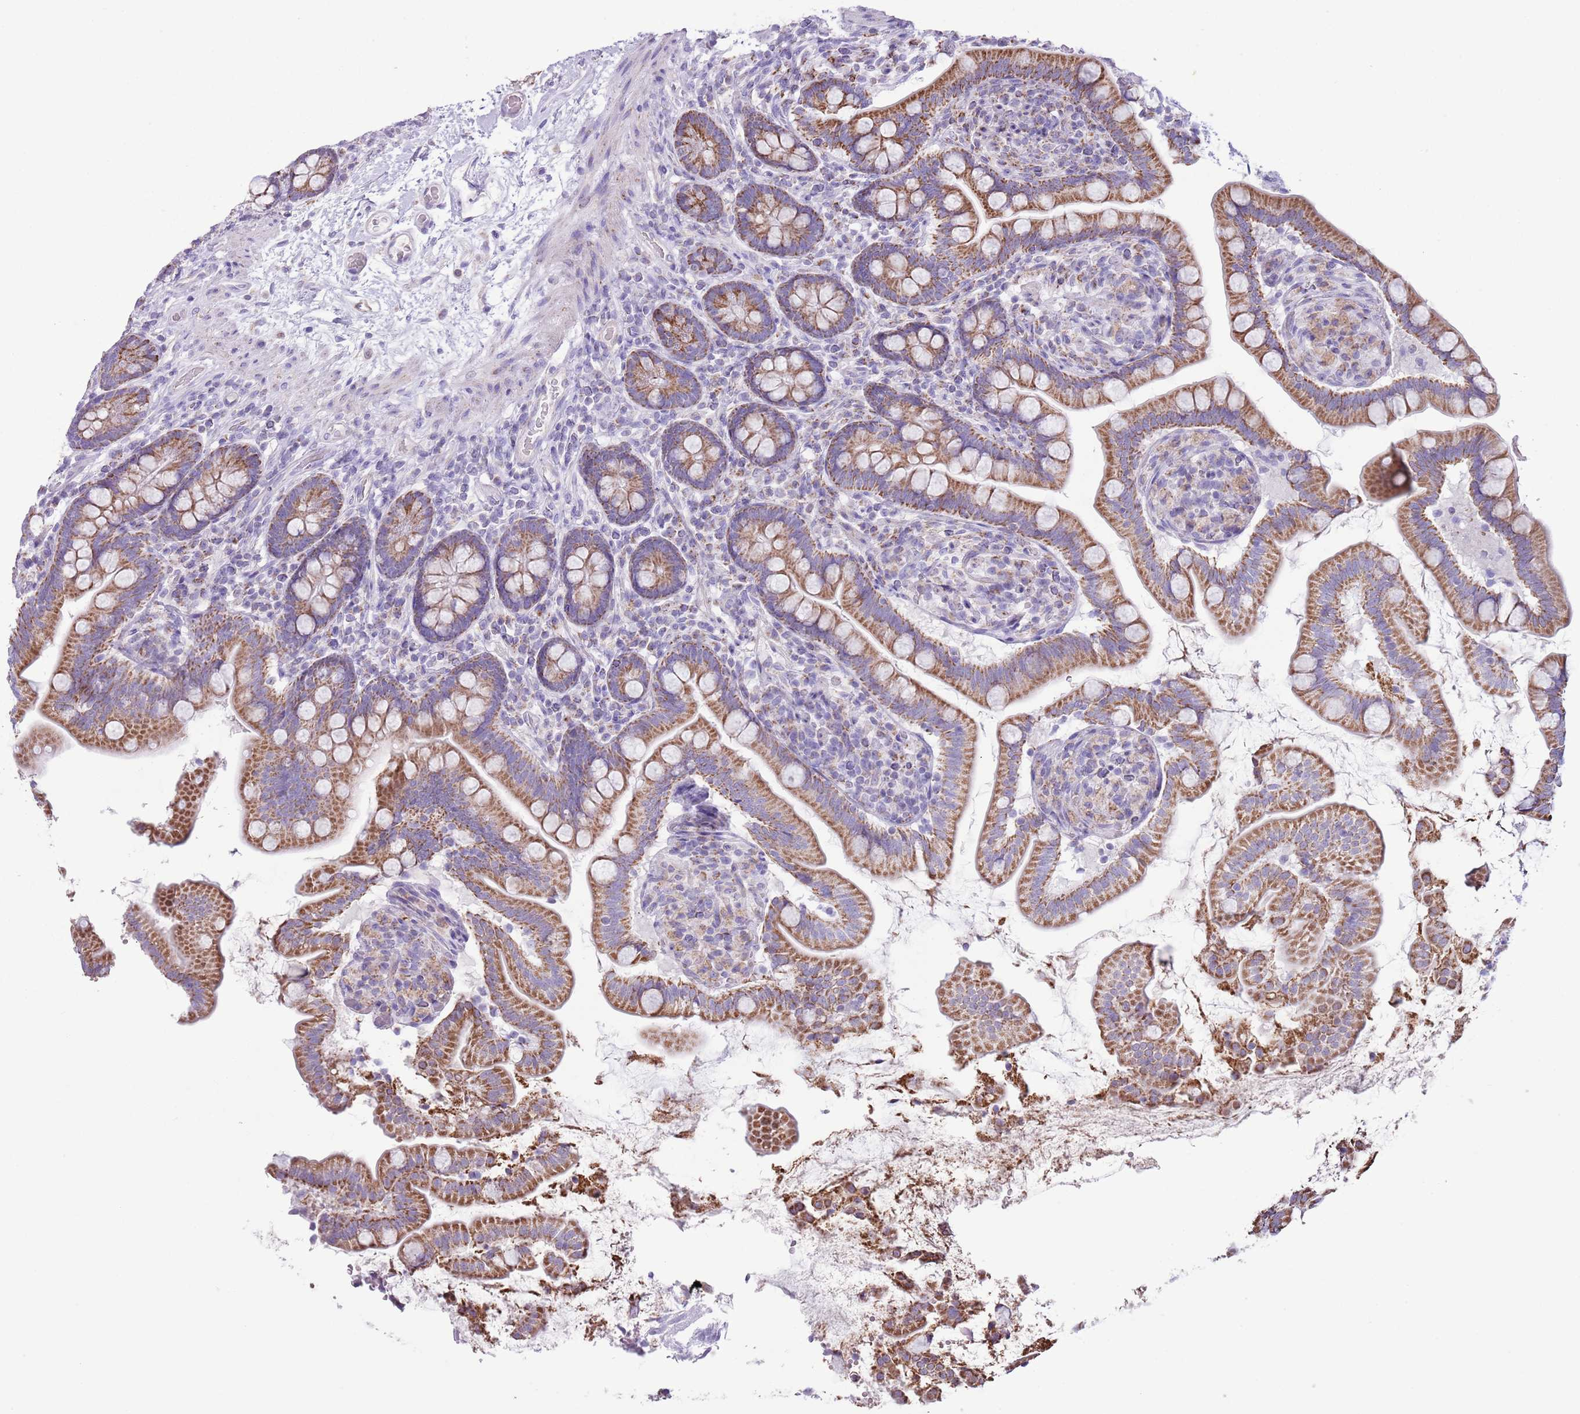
{"staining": {"intensity": "moderate", "quantity": ">75%", "location": "cytoplasmic/membranous"}, "tissue": "small intestine", "cell_type": "Glandular cells", "image_type": "normal", "snomed": [{"axis": "morphology", "description": "Normal tissue, NOS"}, {"axis": "topography", "description": "Small intestine"}], "caption": "Unremarkable small intestine shows moderate cytoplasmic/membranous positivity in about >75% of glandular cells.", "gene": "ATP6V1B1", "patient": {"sex": "female", "age": 64}}